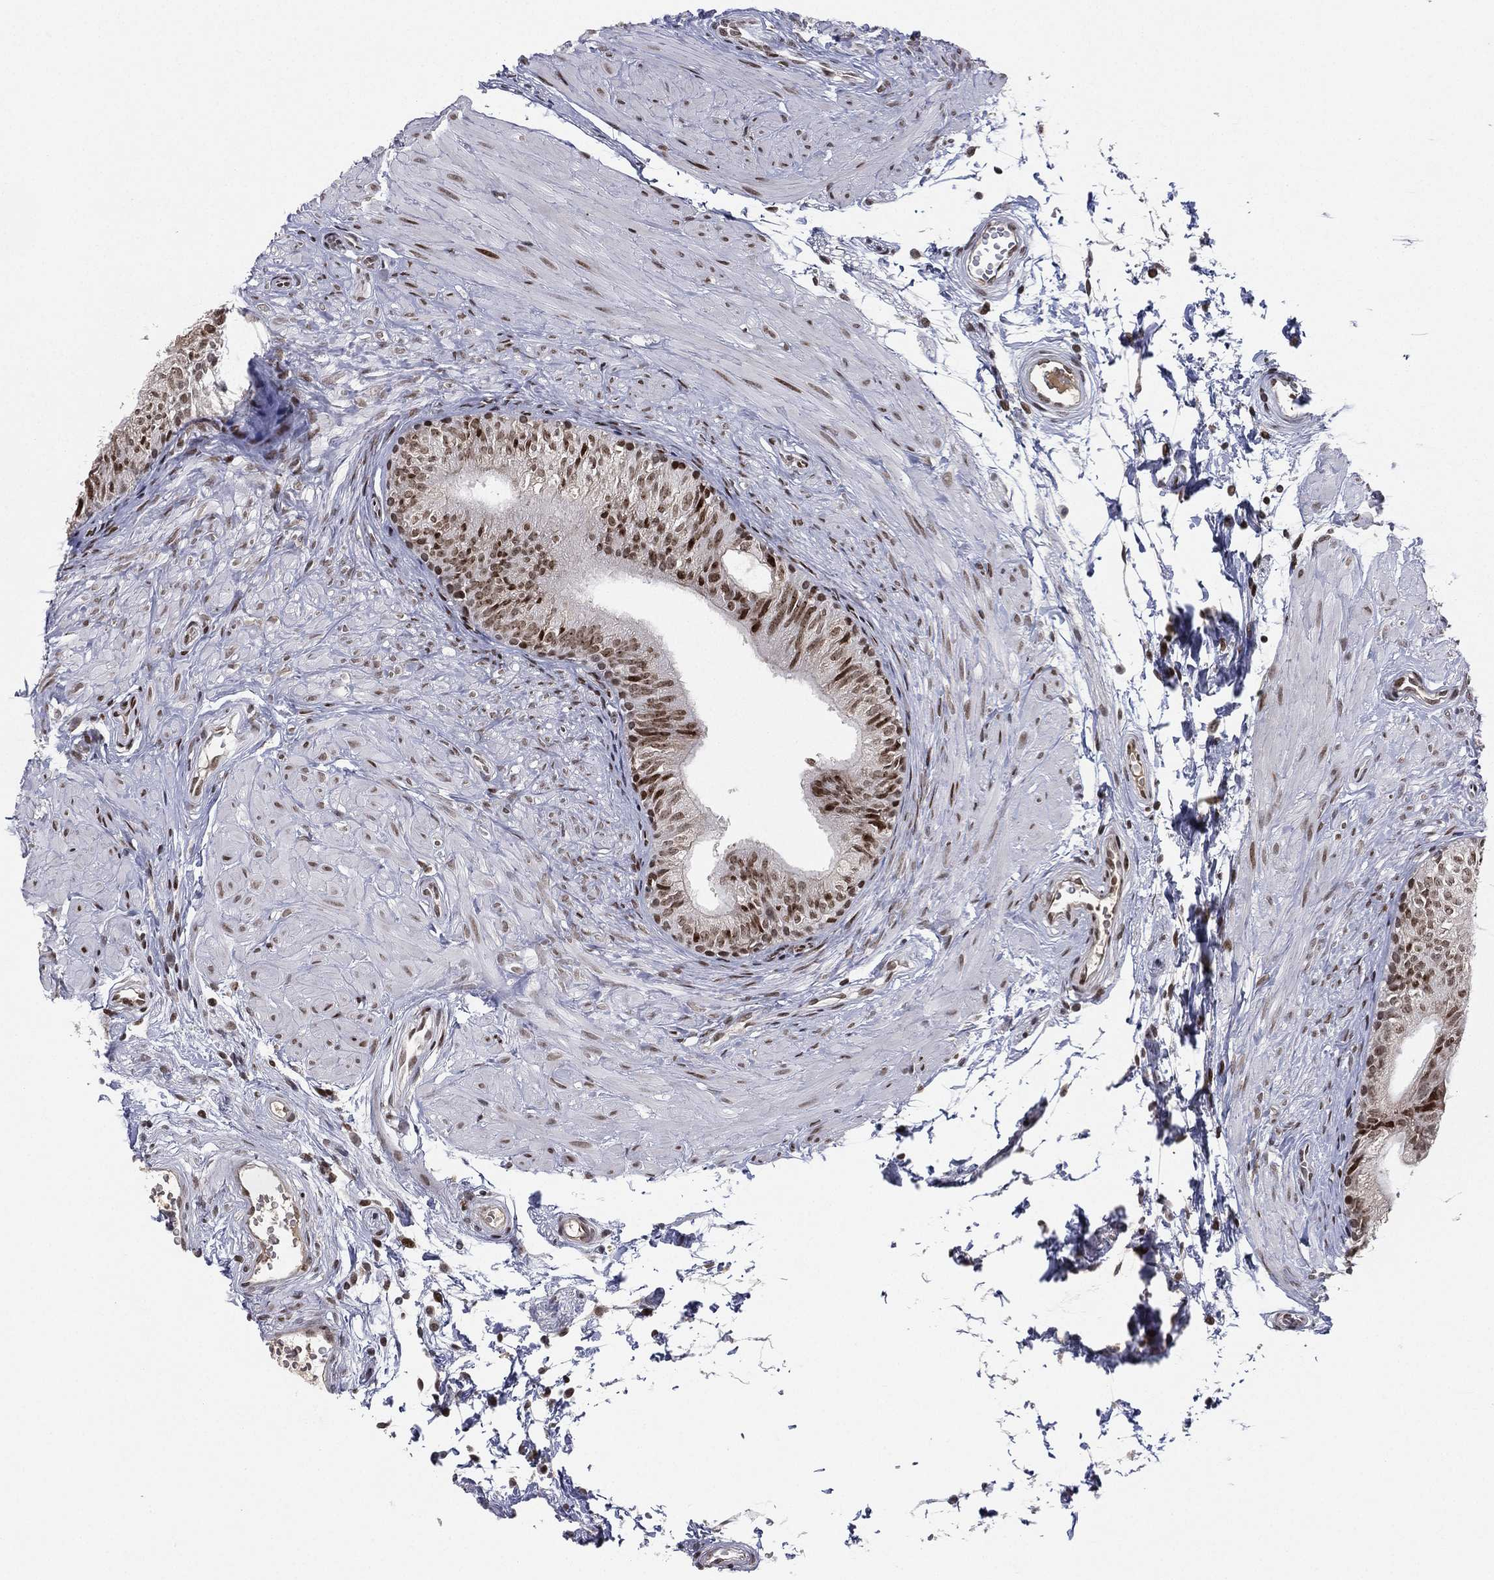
{"staining": {"intensity": "strong", "quantity": ">75%", "location": "nuclear"}, "tissue": "epididymis", "cell_type": "Glandular cells", "image_type": "normal", "snomed": [{"axis": "morphology", "description": "Normal tissue, NOS"}, {"axis": "topography", "description": "Epididymis"}], "caption": "A high-resolution image shows immunohistochemistry staining of normal epididymis, which exhibits strong nuclear staining in about >75% of glandular cells.", "gene": "RTF1", "patient": {"sex": "male", "age": 22}}